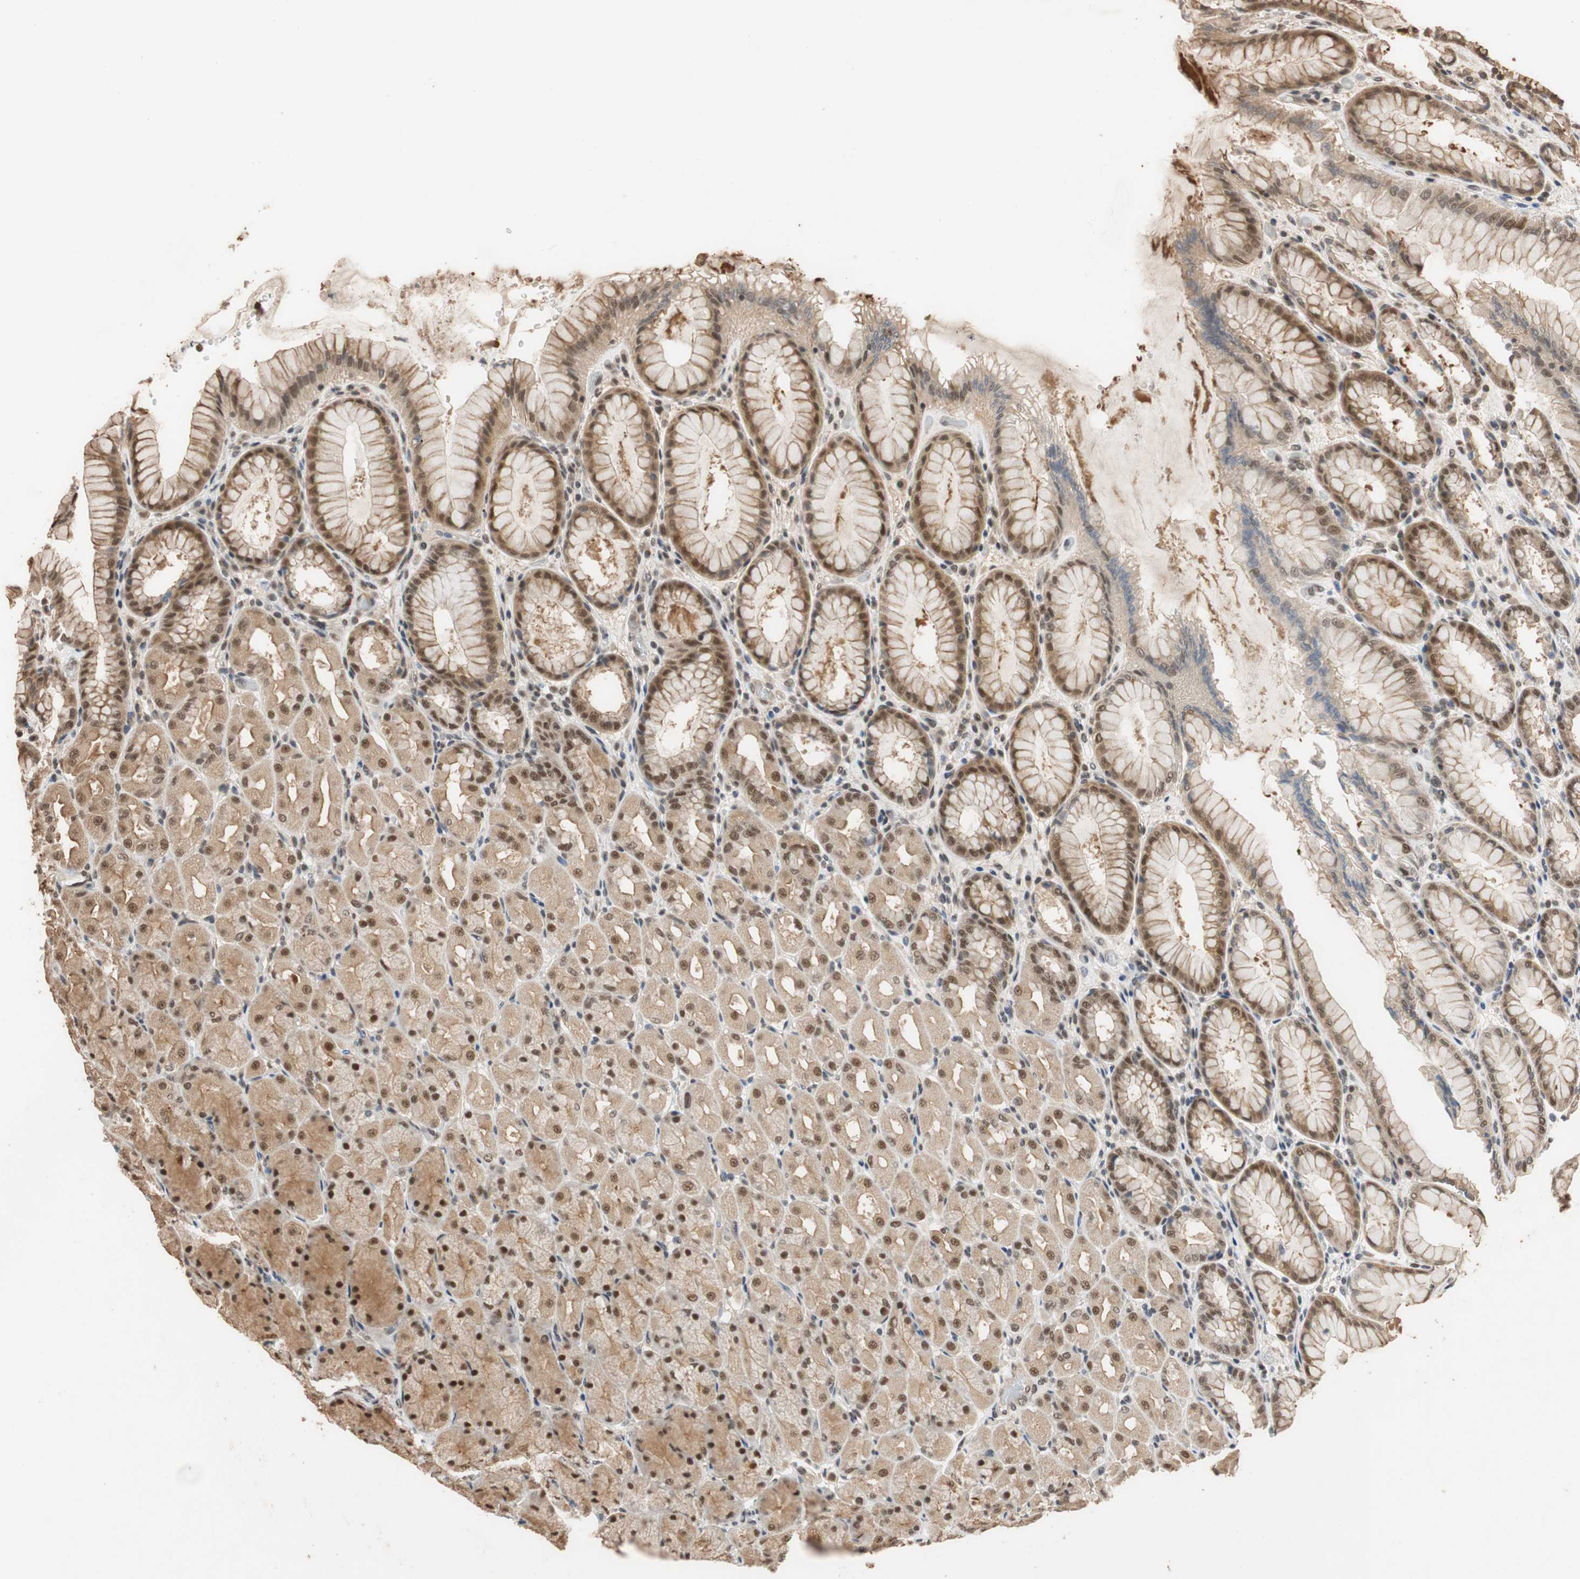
{"staining": {"intensity": "strong", "quantity": ">75%", "location": "cytoplasmic/membranous,nuclear"}, "tissue": "stomach", "cell_type": "Glandular cells", "image_type": "normal", "snomed": [{"axis": "morphology", "description": "Normal tissue, NOS"}, {"axis": "topography", "description": "Stomach, upper"}], "caption": "Immunohistochemical staining of unremarkable stomach displays high levels of strong cytoplasmic/membranous,nuclear positivity in approximately >75% of glandular cells. Ihc stains the protein of interest in brown and the nuclei are stained blue.", "gene": "CDC5L", "patient": {"sex": "female", "age": 56}}